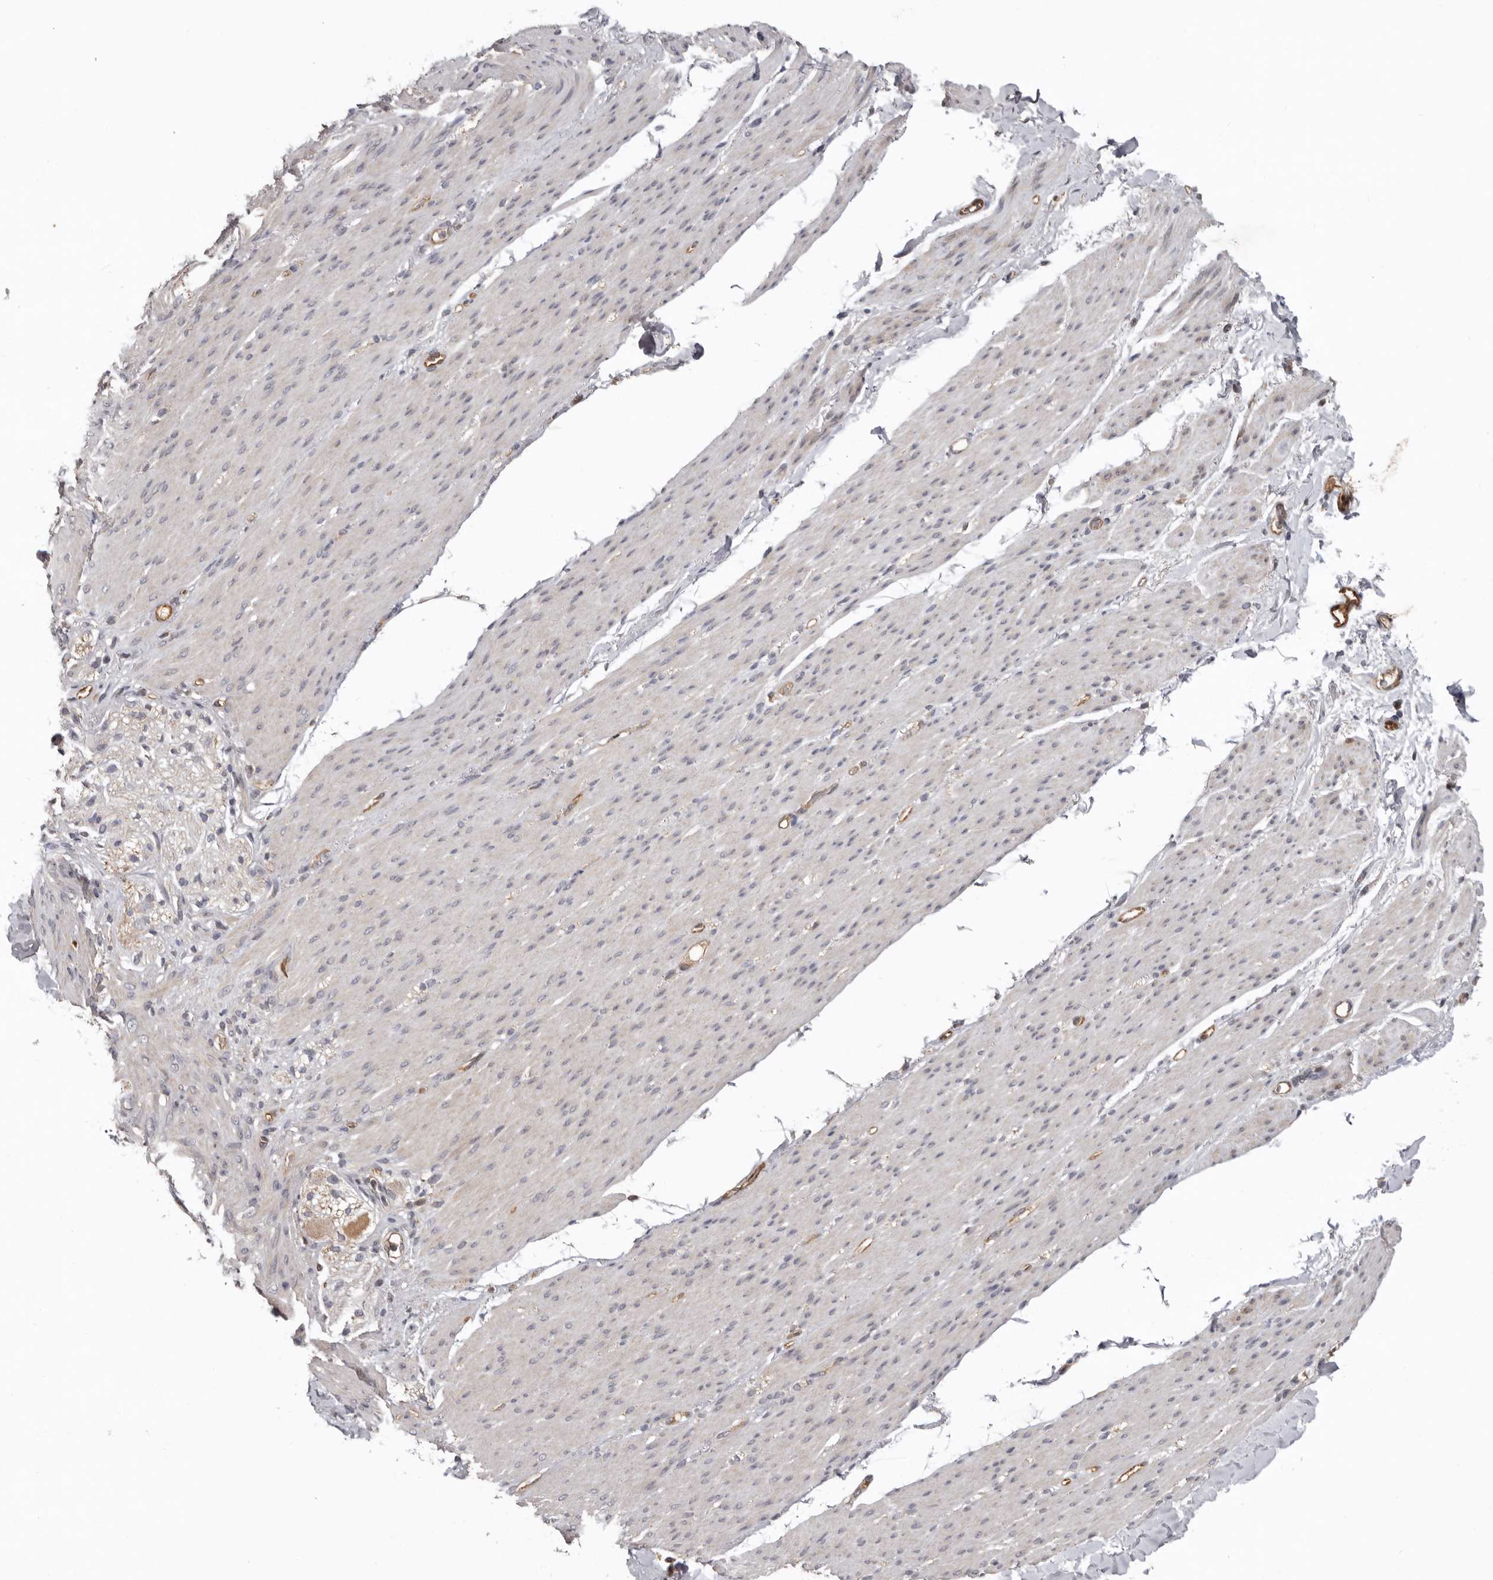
{"staining": {"intensity": "weak", "quantity": "<25%", "location": "cytoplasmic/membranous"}, "tissue": "smooth muscle", "cell_type": "Smooth muscle cells", "image_type": "normal", "snomed": [{"axis": "morphology", "description": "Normal tissue, NOS"}, {"axis": "topography", "description": "Colon"}, {"axis": "topography", "description": "Peripheral nerve tissue"}], "caption": "A micrograph of human smooth muscle is negative for staining in smooth muscle cells. (DAB (3,3'-diaminobenzidine) immunohistochemistry, high magnification).", "gene": "CDCA8", "patient": {"sex": "female", "age": 61}}